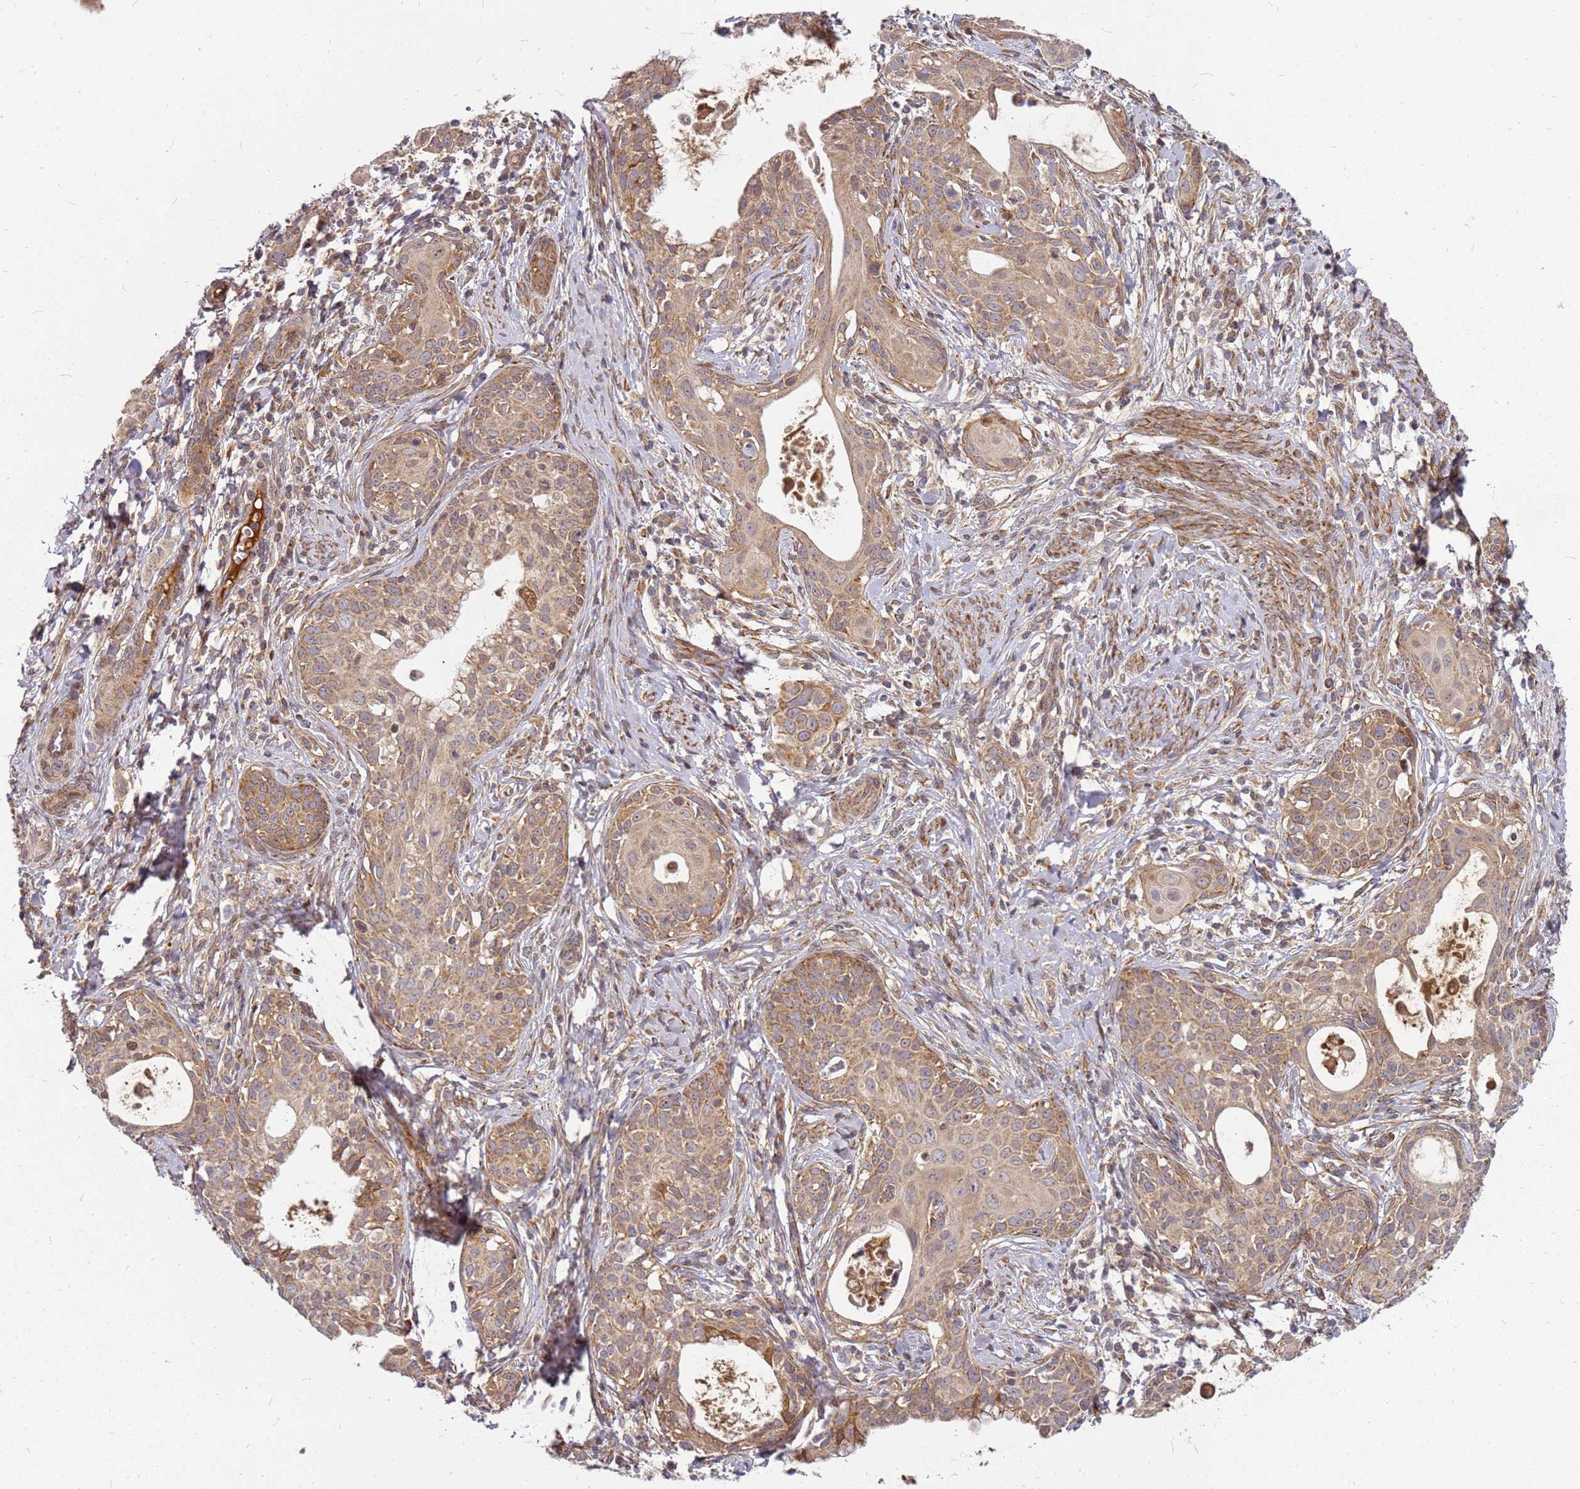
{"staining": {"intensity": "moderate", "quantity": ">75%", "location": "cytoplasmic/membranous"}, "tissue": "cervical cancer", "cell_type": "Tumor cells", "image_type": "cancer", "snomed": [{"axis": "morphology", "description": "Squamous cell carcinoma, NOS"}, {"axis": "topography", "description": "Cervix"}], "caption": "Protein staining by IHC reveals moderate cytoplasmic/membranous expression in about >75% of tumor cells in cervical cancer.", "gene": "CCDC159", "patient": {"sex": "female", "age": 52}}